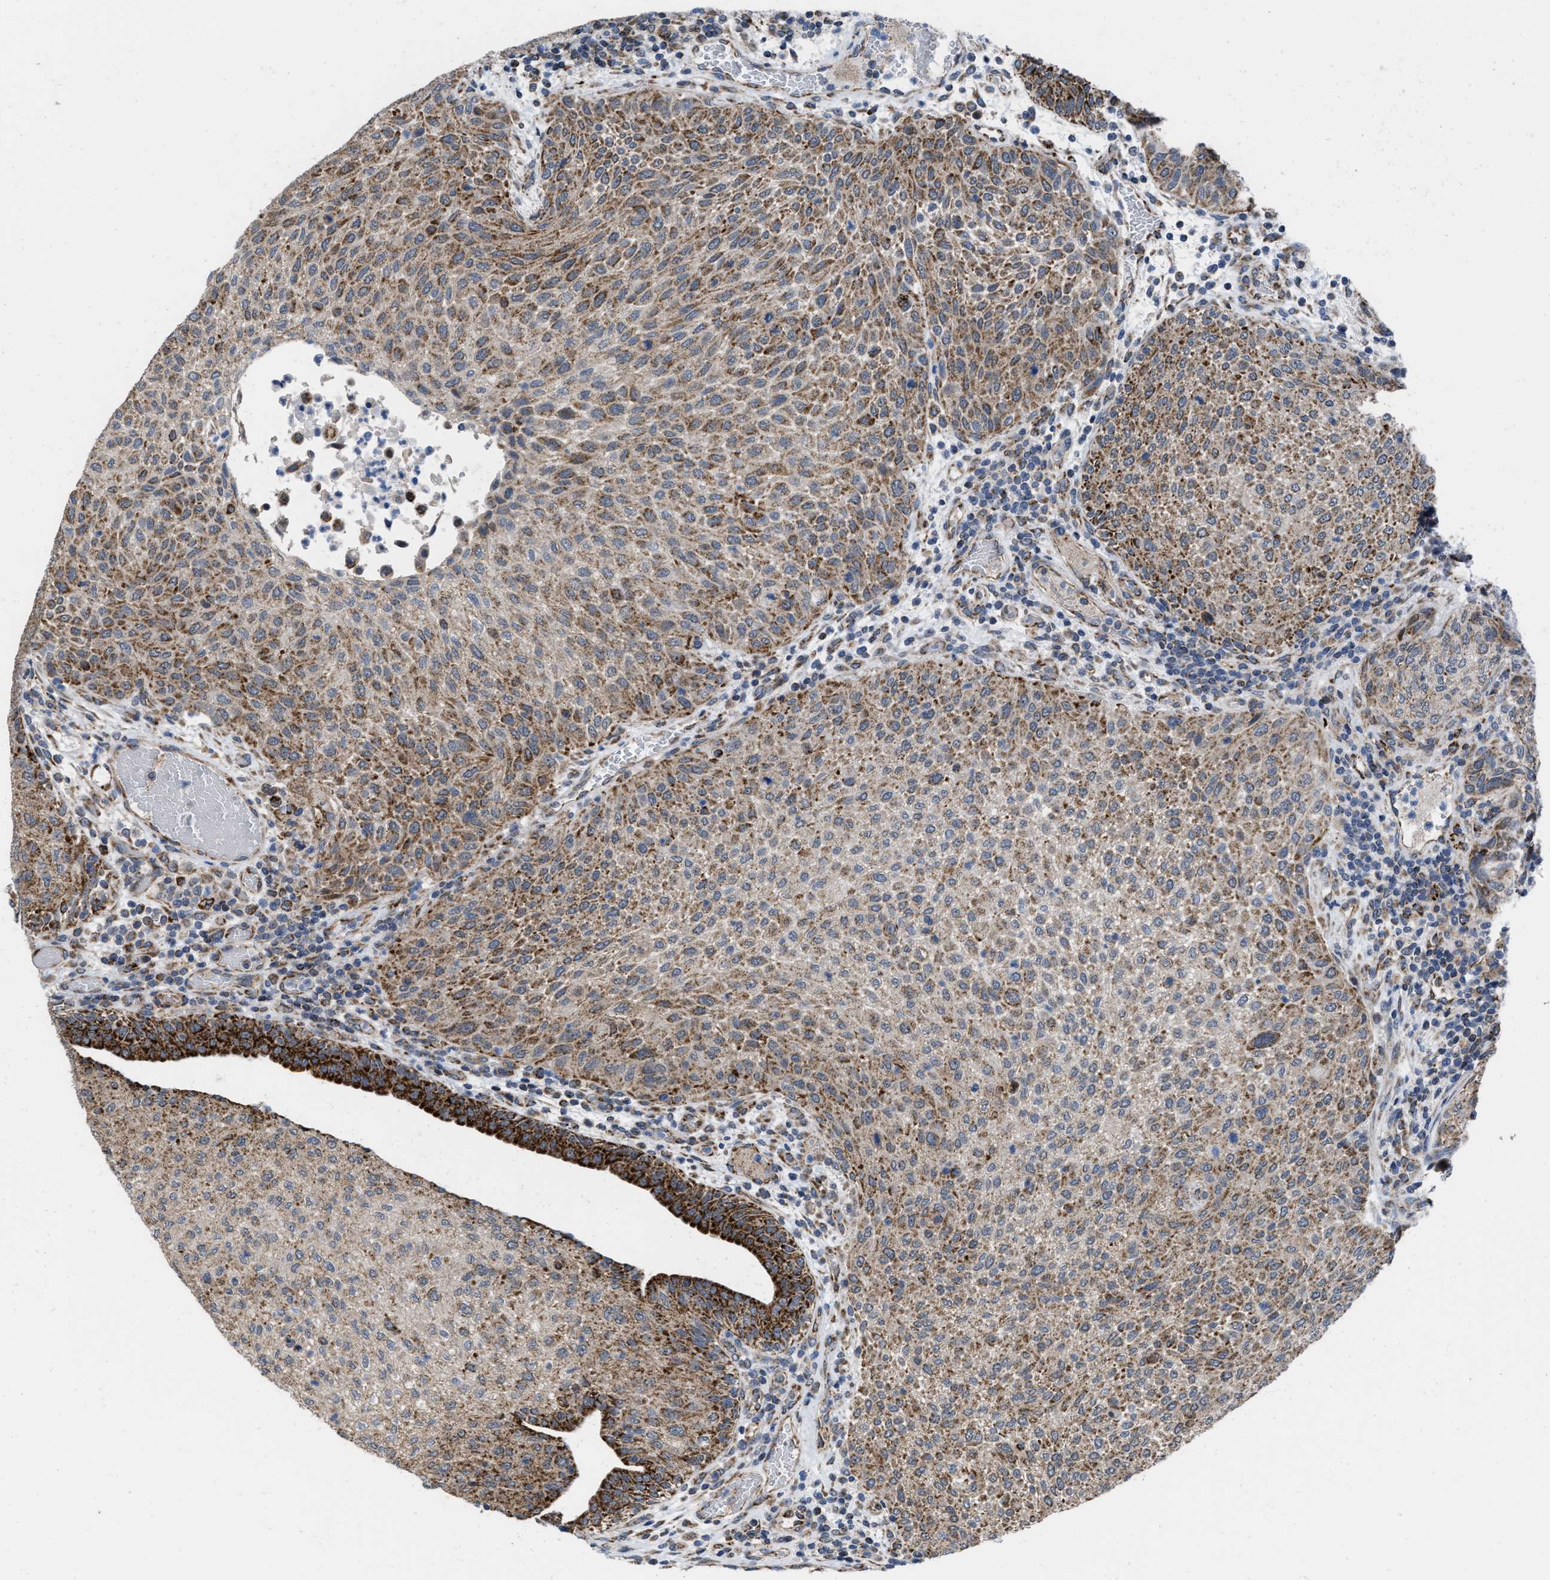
{"staining": {"intensity": "strong", "quantity": "25%-75%", "location": "cytoplasmic/membranous"}, "tissue": "urothelial cancer", "cell_type": "Tumor cells", "image_type": "cancer", "snomed": [{"axis": "morphology", "description": "Urothelial carcinoma, Low grade"}, {"axis": "morphology", "description": "Urothelial carcinoma, High grade"}, {"axis": "topography", "description": "Urinary bladder"}], "caption": "High-magnification brightfield microscopy of urothelial cancer stained with DAB (brown) and counterstained with hematoxylin (blue). tumor cells exhibit strong cytoplasmic/membranous staining is present in about25%-75% of cells.", "gene": "AKAP1", "patient": {"sex": "male", "age": 35}}